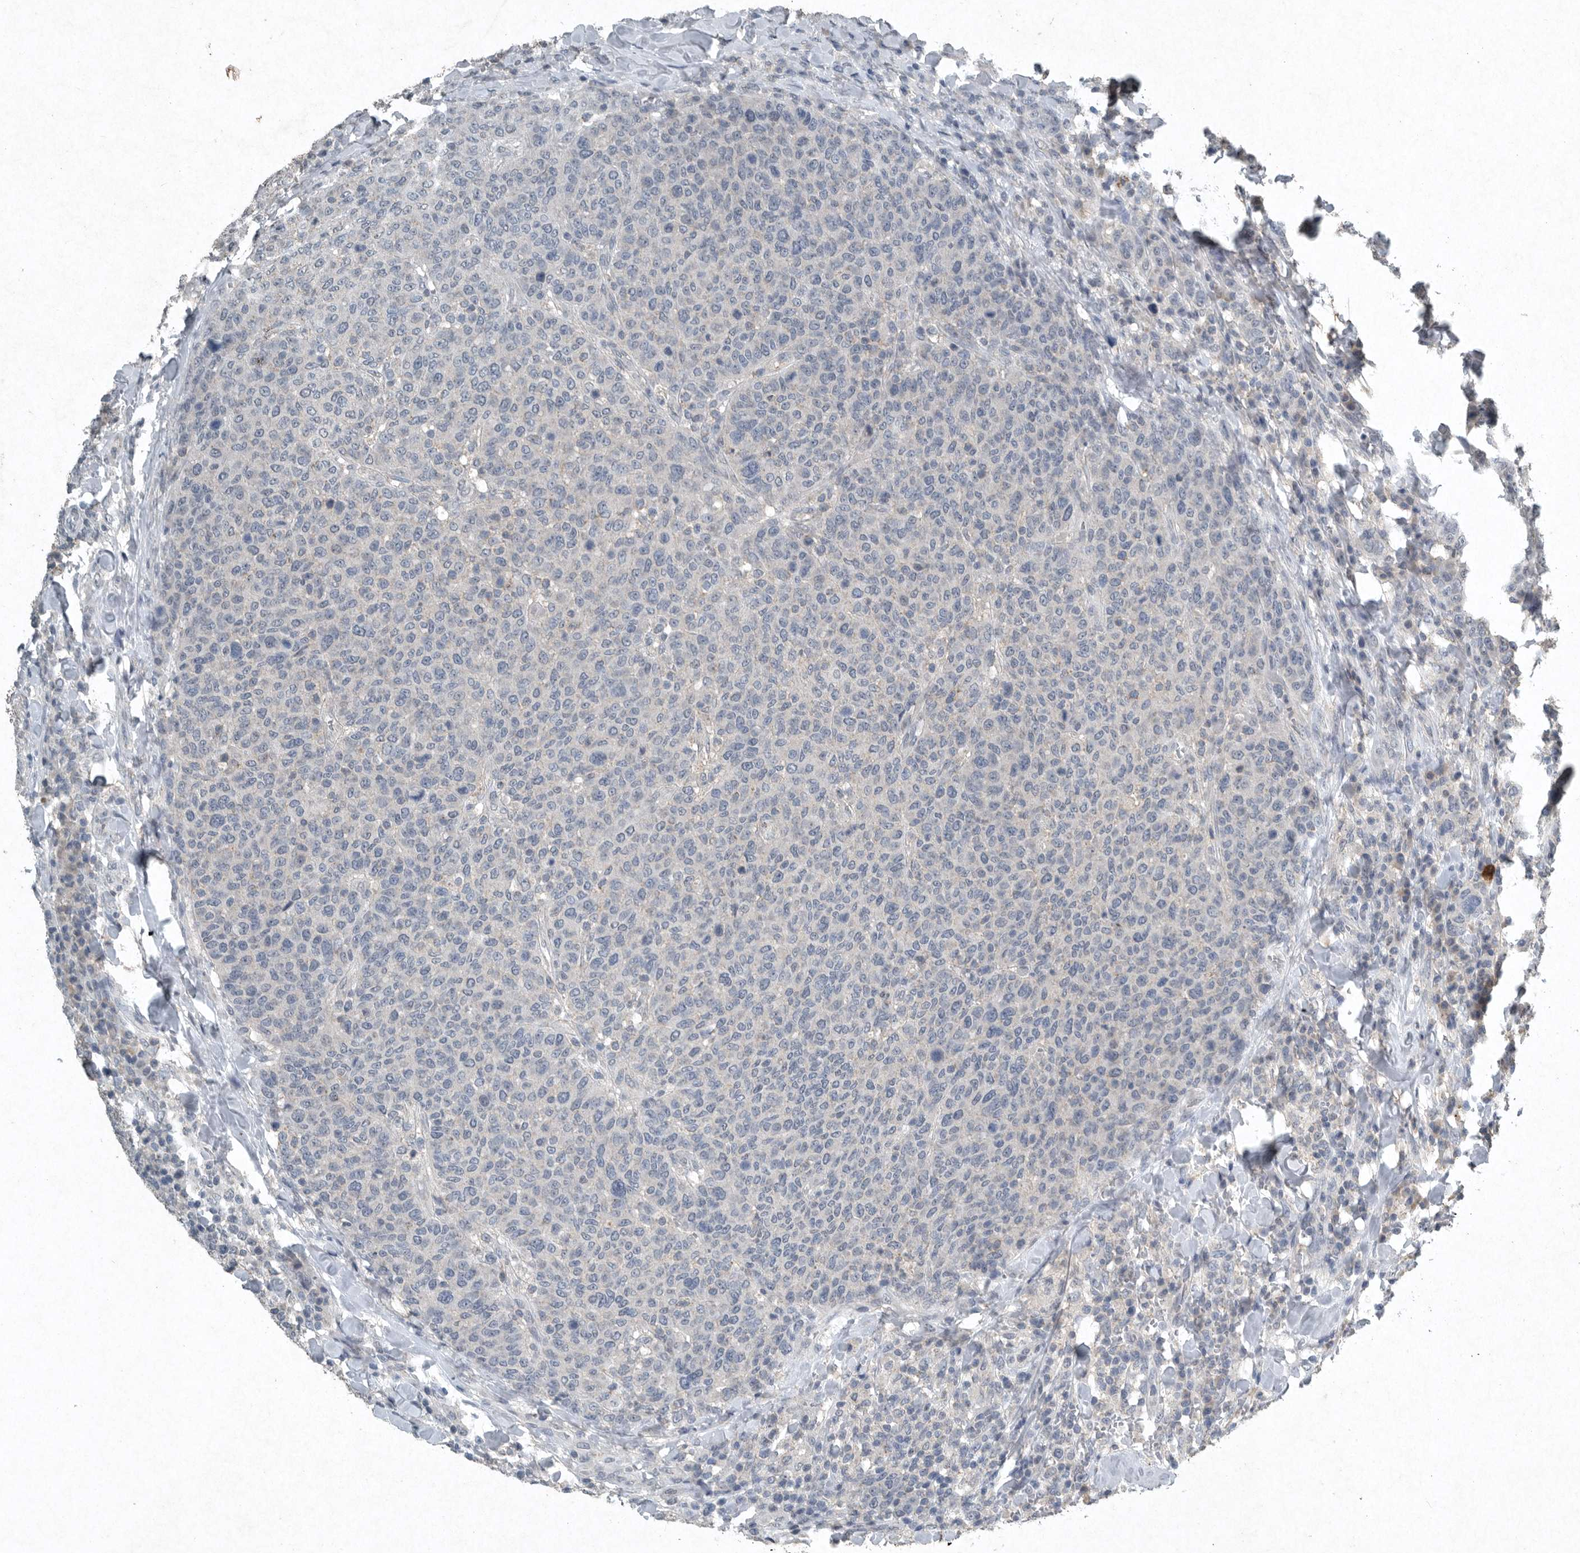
{"staining": {"intensity": "negative", "quantity": "none", "location": "none"}, "tissue": "breast cancer", "cell_type": "Tumor cells", "image_type": "cancer", "snomed": [{"axis": "morphology", "description": "Duct carcinoma"}, {"axis": "topography", "description": "Breast"}], "caption": "Human breast cancer stained for a protein using IHC displays no staining in tumor cells.", "gene": "IL20", "patient": {"sex": "female", "age": 37}}